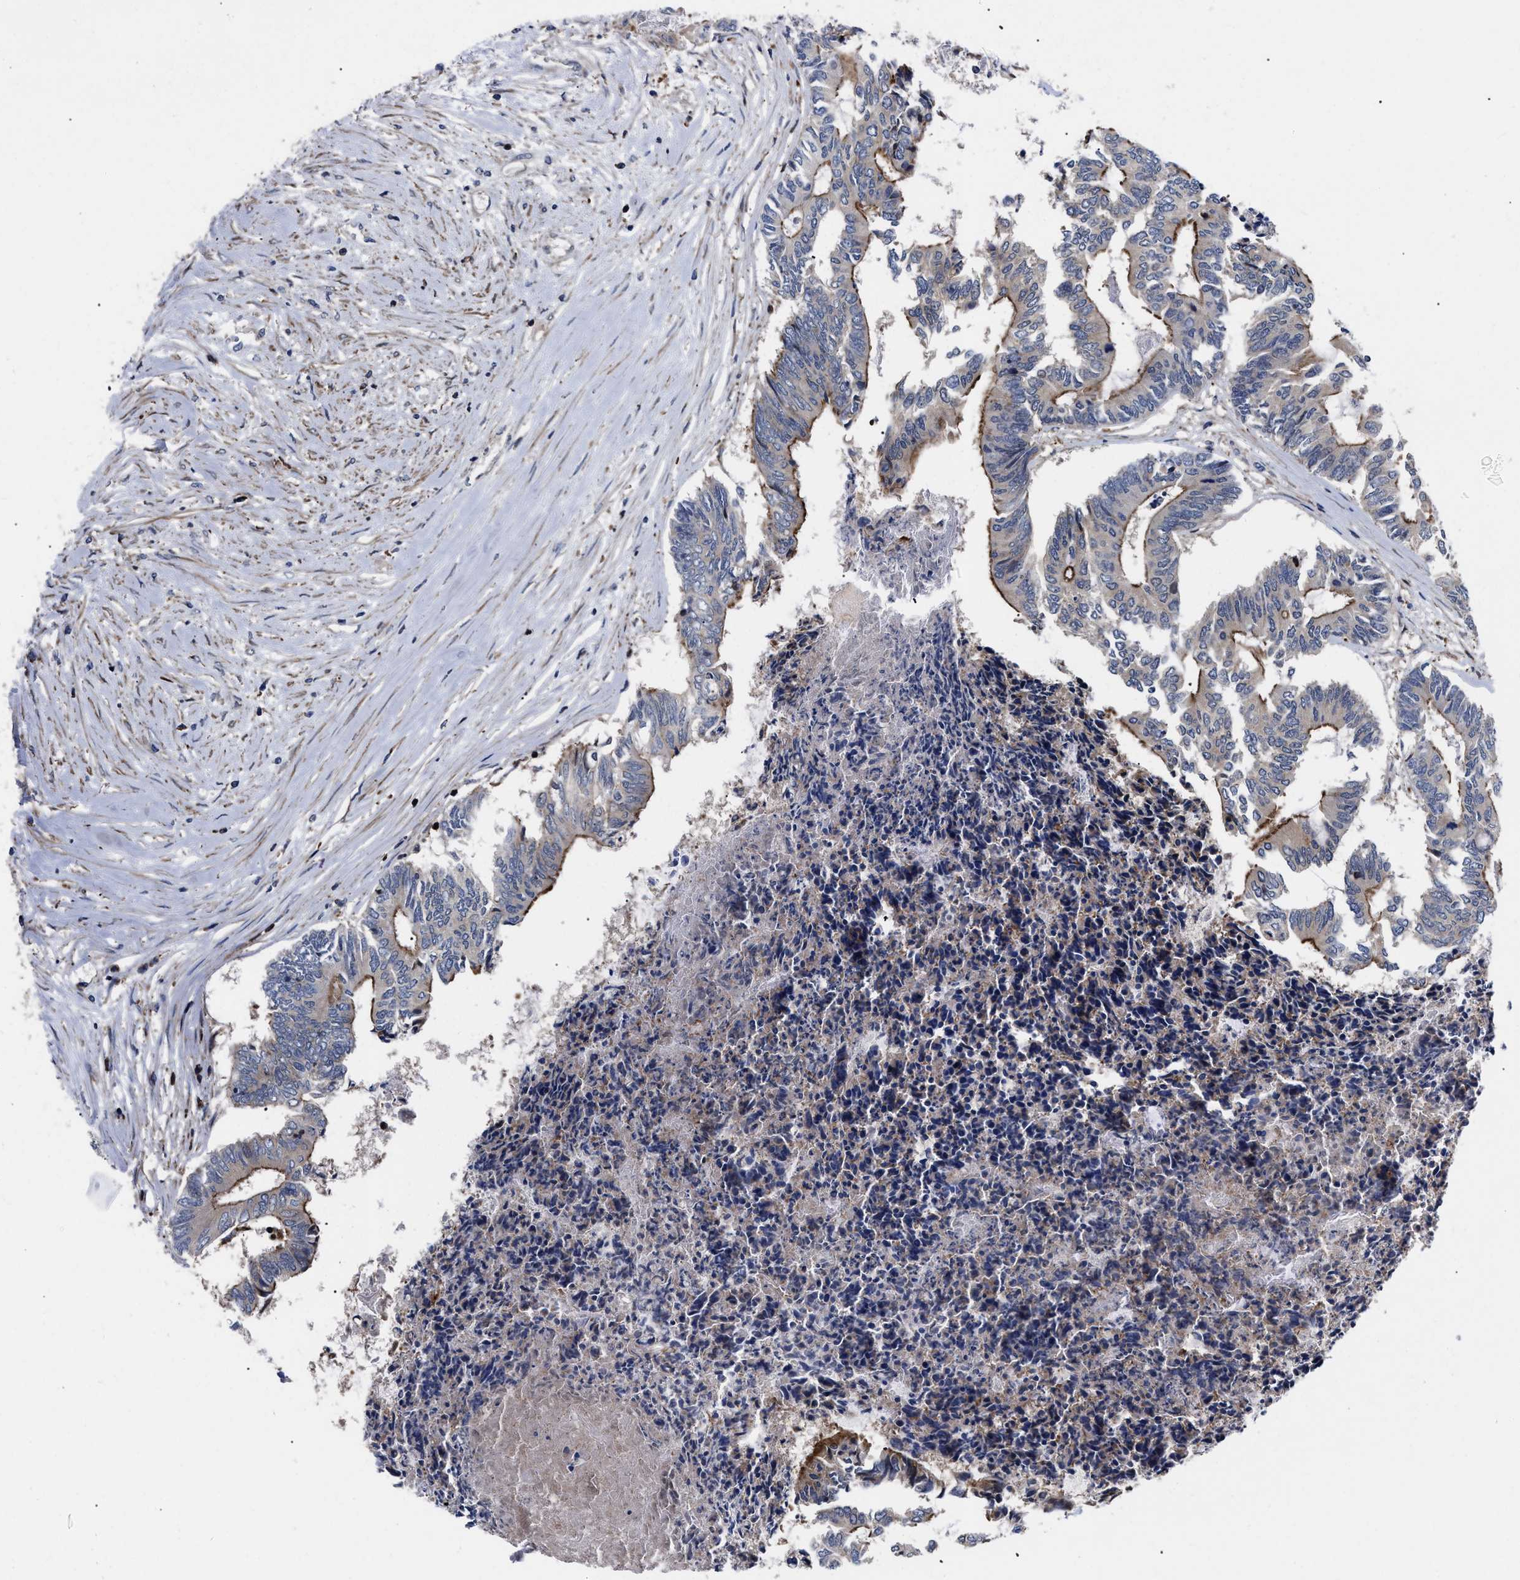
{"staining": {"intensity": "moderate", "quantity": "25%-75%", "location": "cytoplasmic/membranous"}, "tissue": "colorectal cancer", "cell_type": "Tumor cells", "image_type": "cancer", "snomed": [{"axis": "morphology", "description": "Adenocarcinoma, NOS"}, {"axis": "topography", "description": "Rectum"}], "caption": "The micrograph demonstrates staining of colorectal adenocarcinoma, revealing moderate cytoplasmic/membranous protein positivity (brown color) within tumor cells.", "gene": "SPAST", "patient": {"sex": "male", "age": 63}}